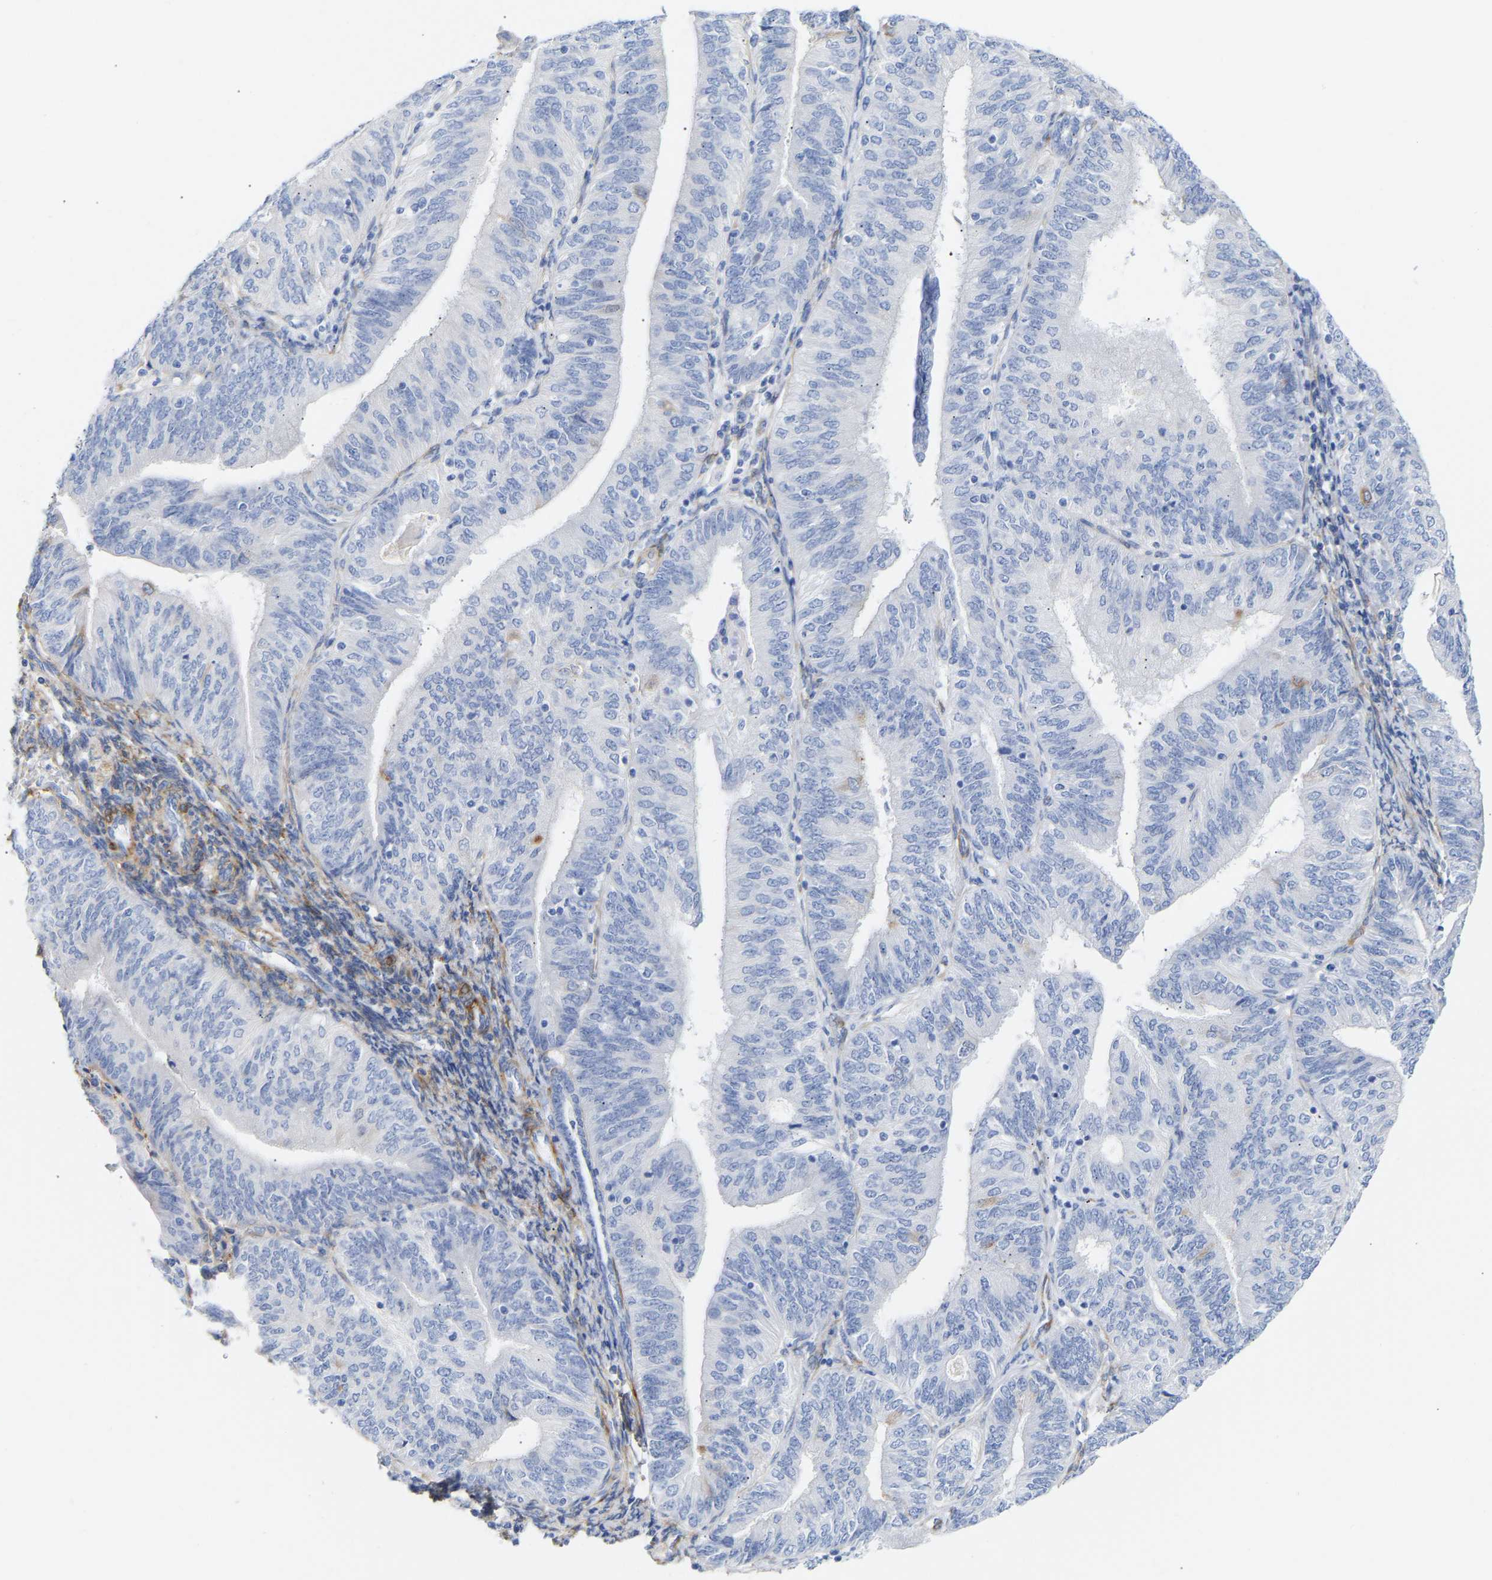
{"staining": {"intensity": "negative", "quantity": "none", "location": "none"}, "tissue": "endometrial cancer", "cell_type": "Tumor cells", "image_type": "cancer", "snomed": [{"axis": "morphology", "description": "Adenocarcinoma, NOS"}, {"axis": "topography", "description": "Endometrium"}], "caption": "This is an immunohistochemistry (IHC) histopathology image of adenocarcinoma (endometrial). There is no positivity in tumor cells.", "gene": "AMPH", "patient": {"sex": "female", "age": 58}}